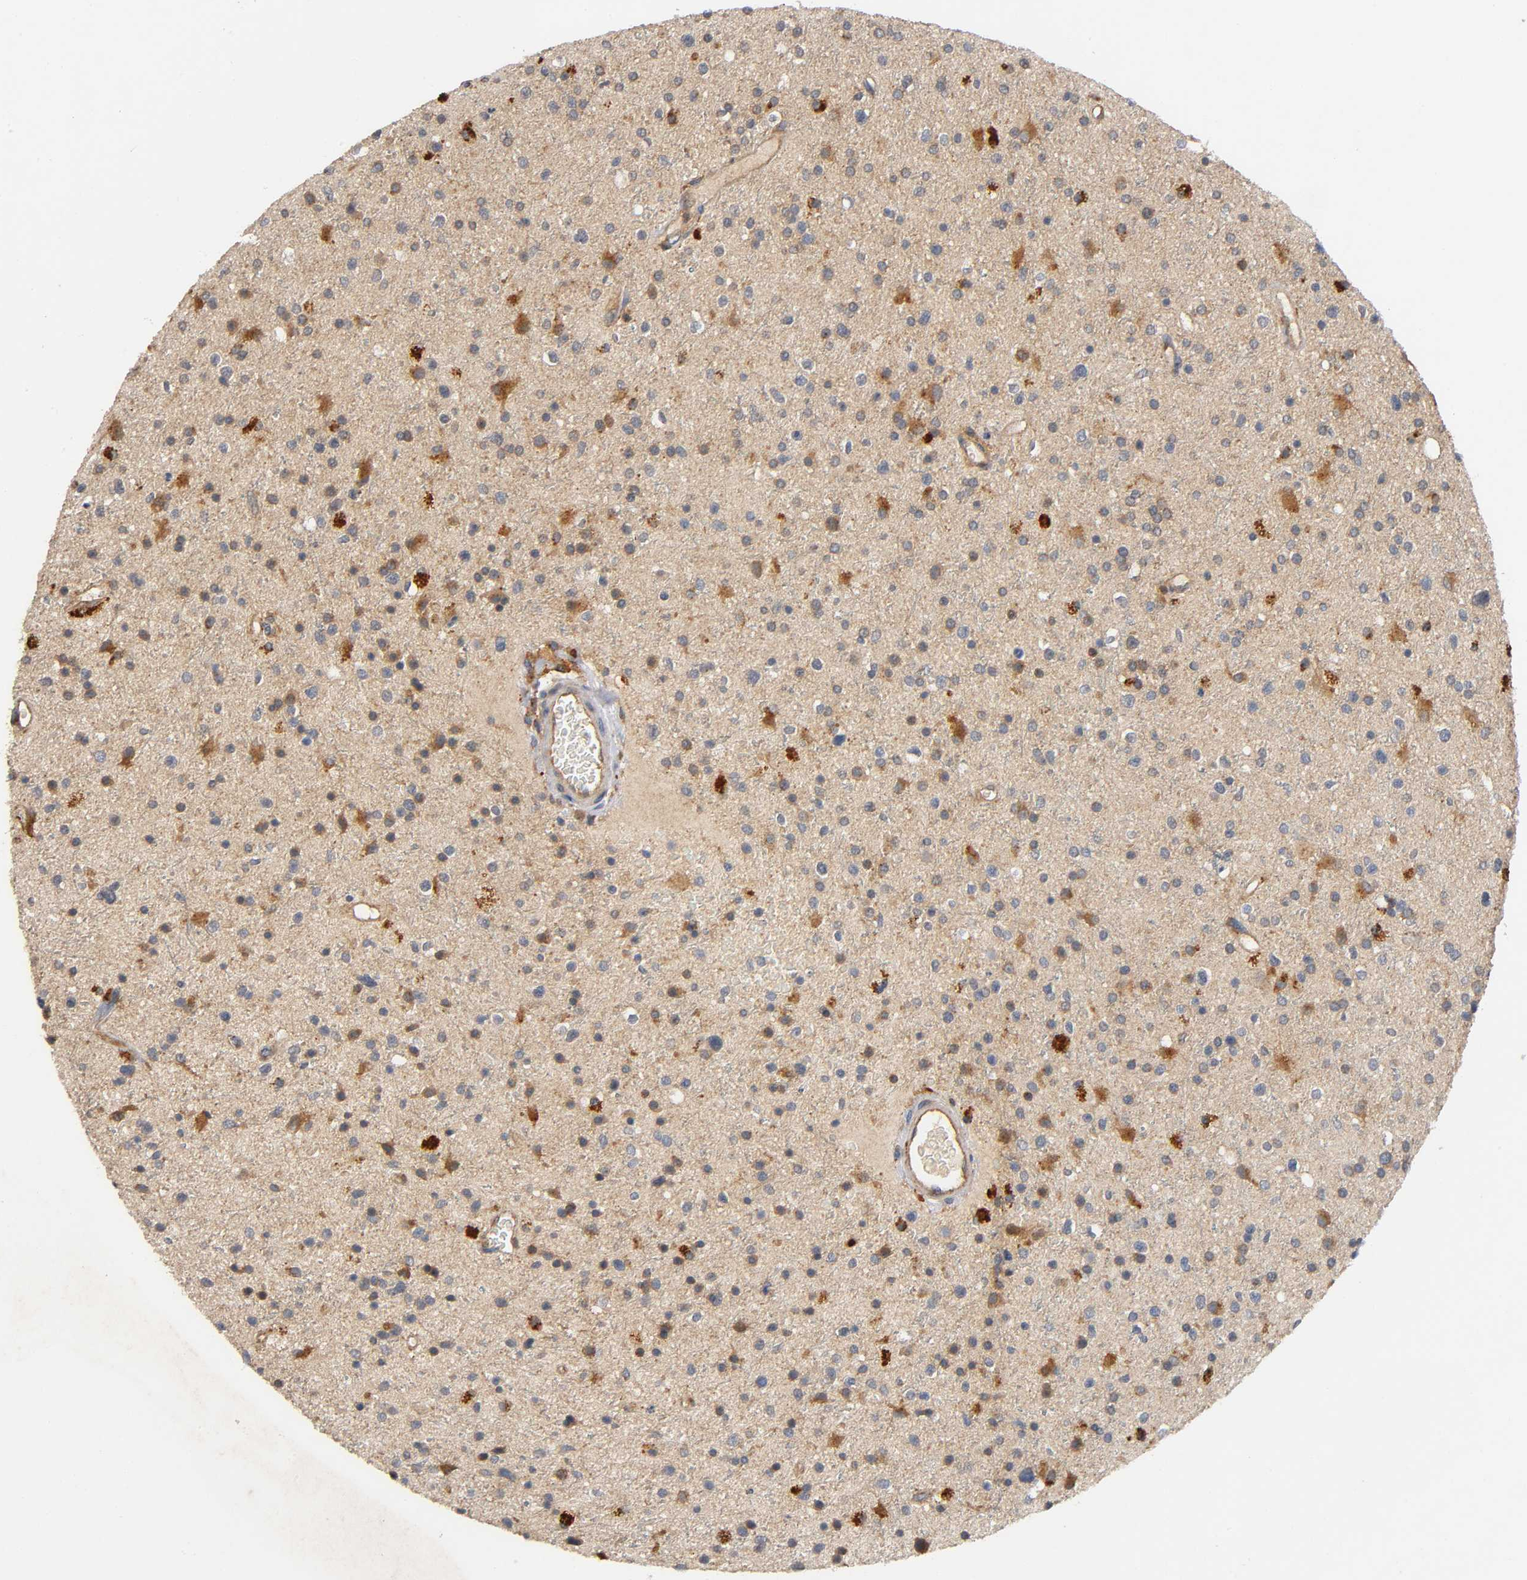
{"staining": {"intensity": "moderate", "quantity": ">75%", "location": "cytoplasmic/membranous"}, "tissue": "glioma", "cell_type": "Tumor cells", "image_type": "cancer", "snomed": [{"axis": "morphology", "description": "Glioma, malignant, High grade"}, {"axis": "topography", "description": "Brain"}], "caption": "A histopathology image of glioma stained for a protein reveals moderate cytoplasmic/membranous brown staining in tumor cells. The staining was performed using DAB to visualize the protein expression in brown, while the nuclei were stained in blue with hematoxylin (Magnification: 20x).", "gene": "IKBKB", "patient": {"sex": "male", "age": 33}}